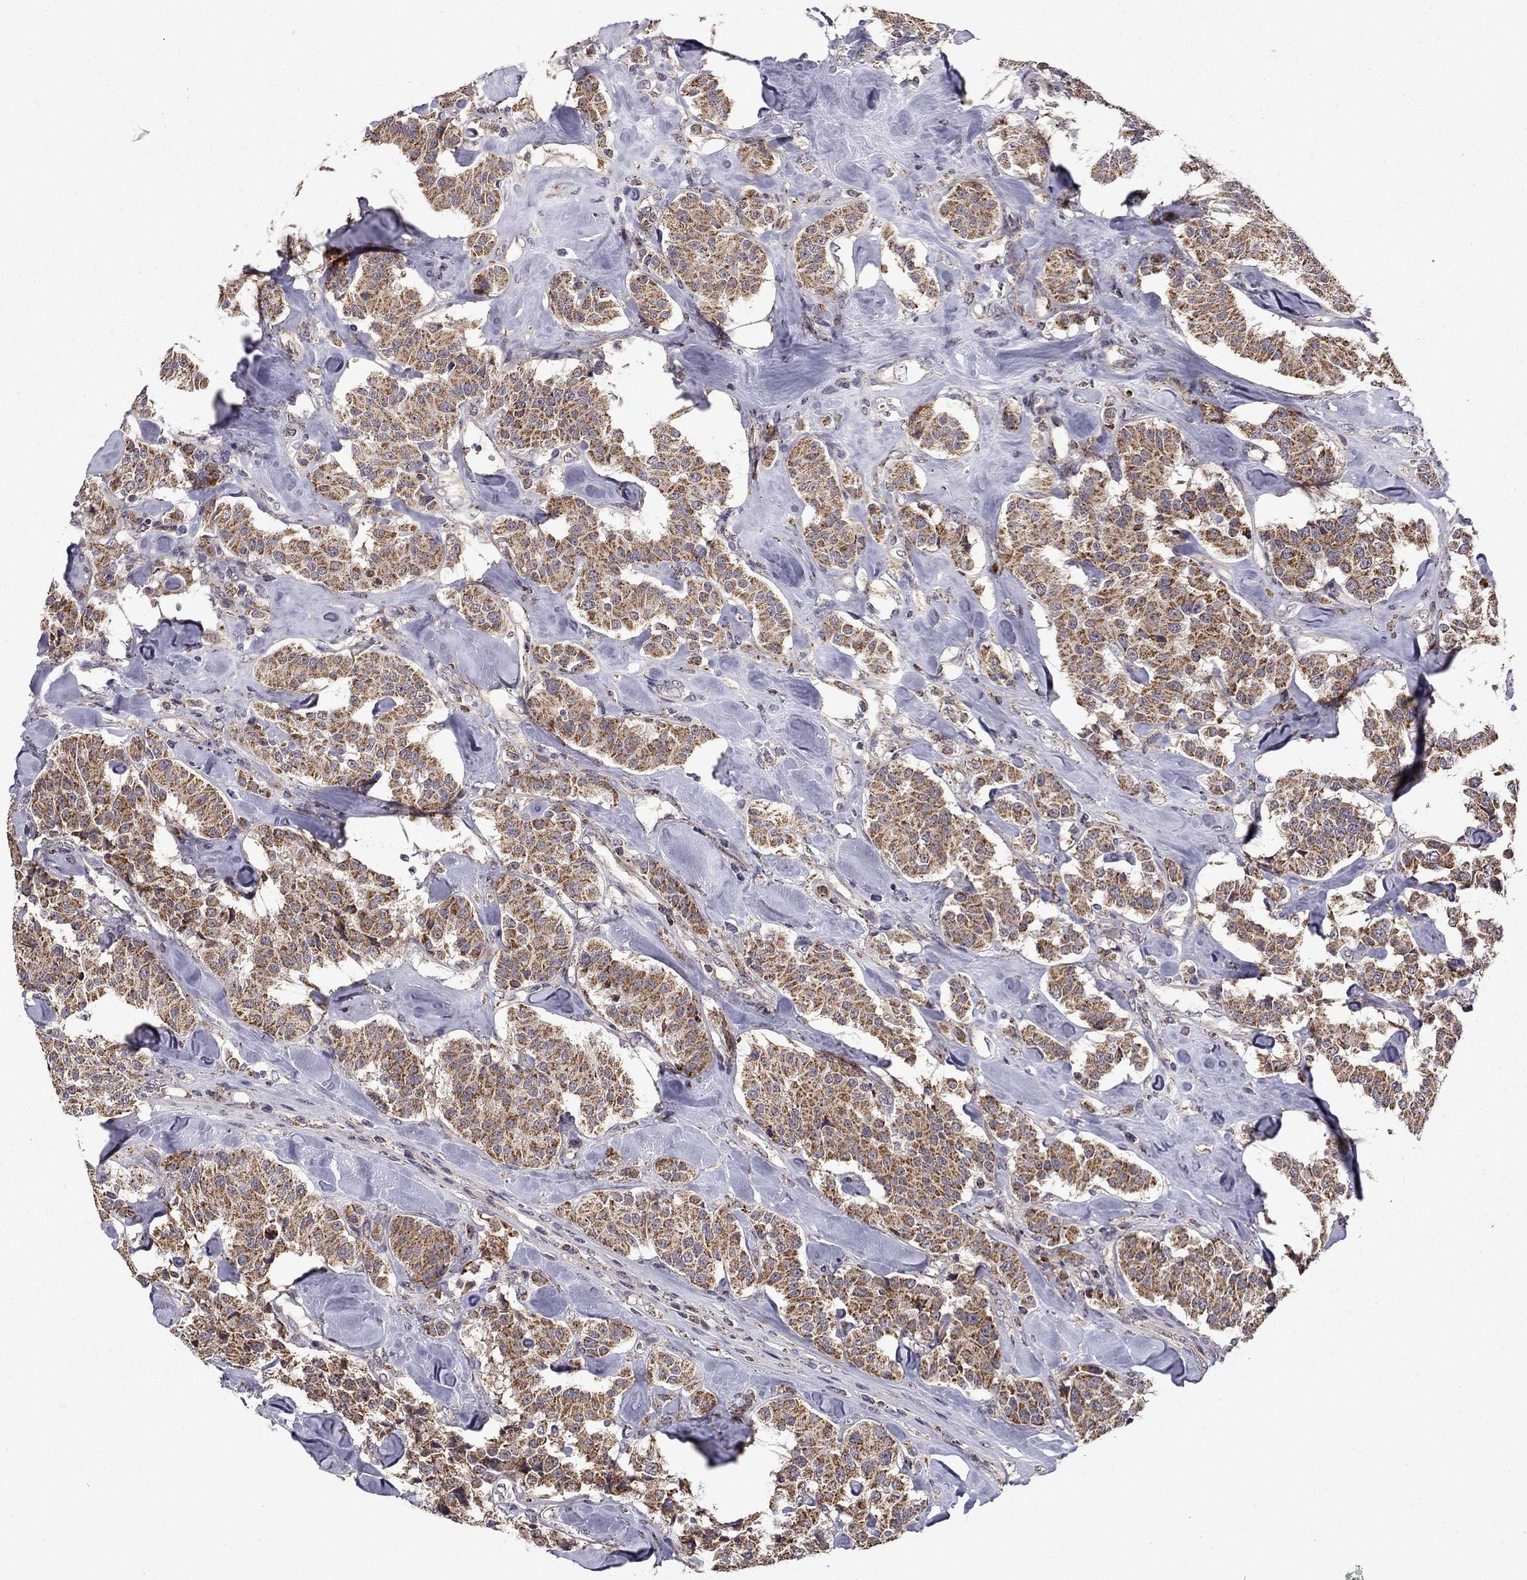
{"staining": {"intensity": "moderate", "quantity": ">75%", "location": "cytoplasmic/membranous"}, "tissue": "carcinoid", "cell_type": "Tumor cells", "image_type": "cancer", "snomed": [{"axis": "morphology", "description": "Carcinoid, malignant, NOS"}, {"axis": "topography", "description": "Pancreas"}], "caption": "Carcinoid stained for a protein (brown) demonstrates moderate cytoplasmic/membranous positive positivity in about >75% of tumor cells.", "gene": "TAB2", "patient": {"sex": "male", "age": 41}}